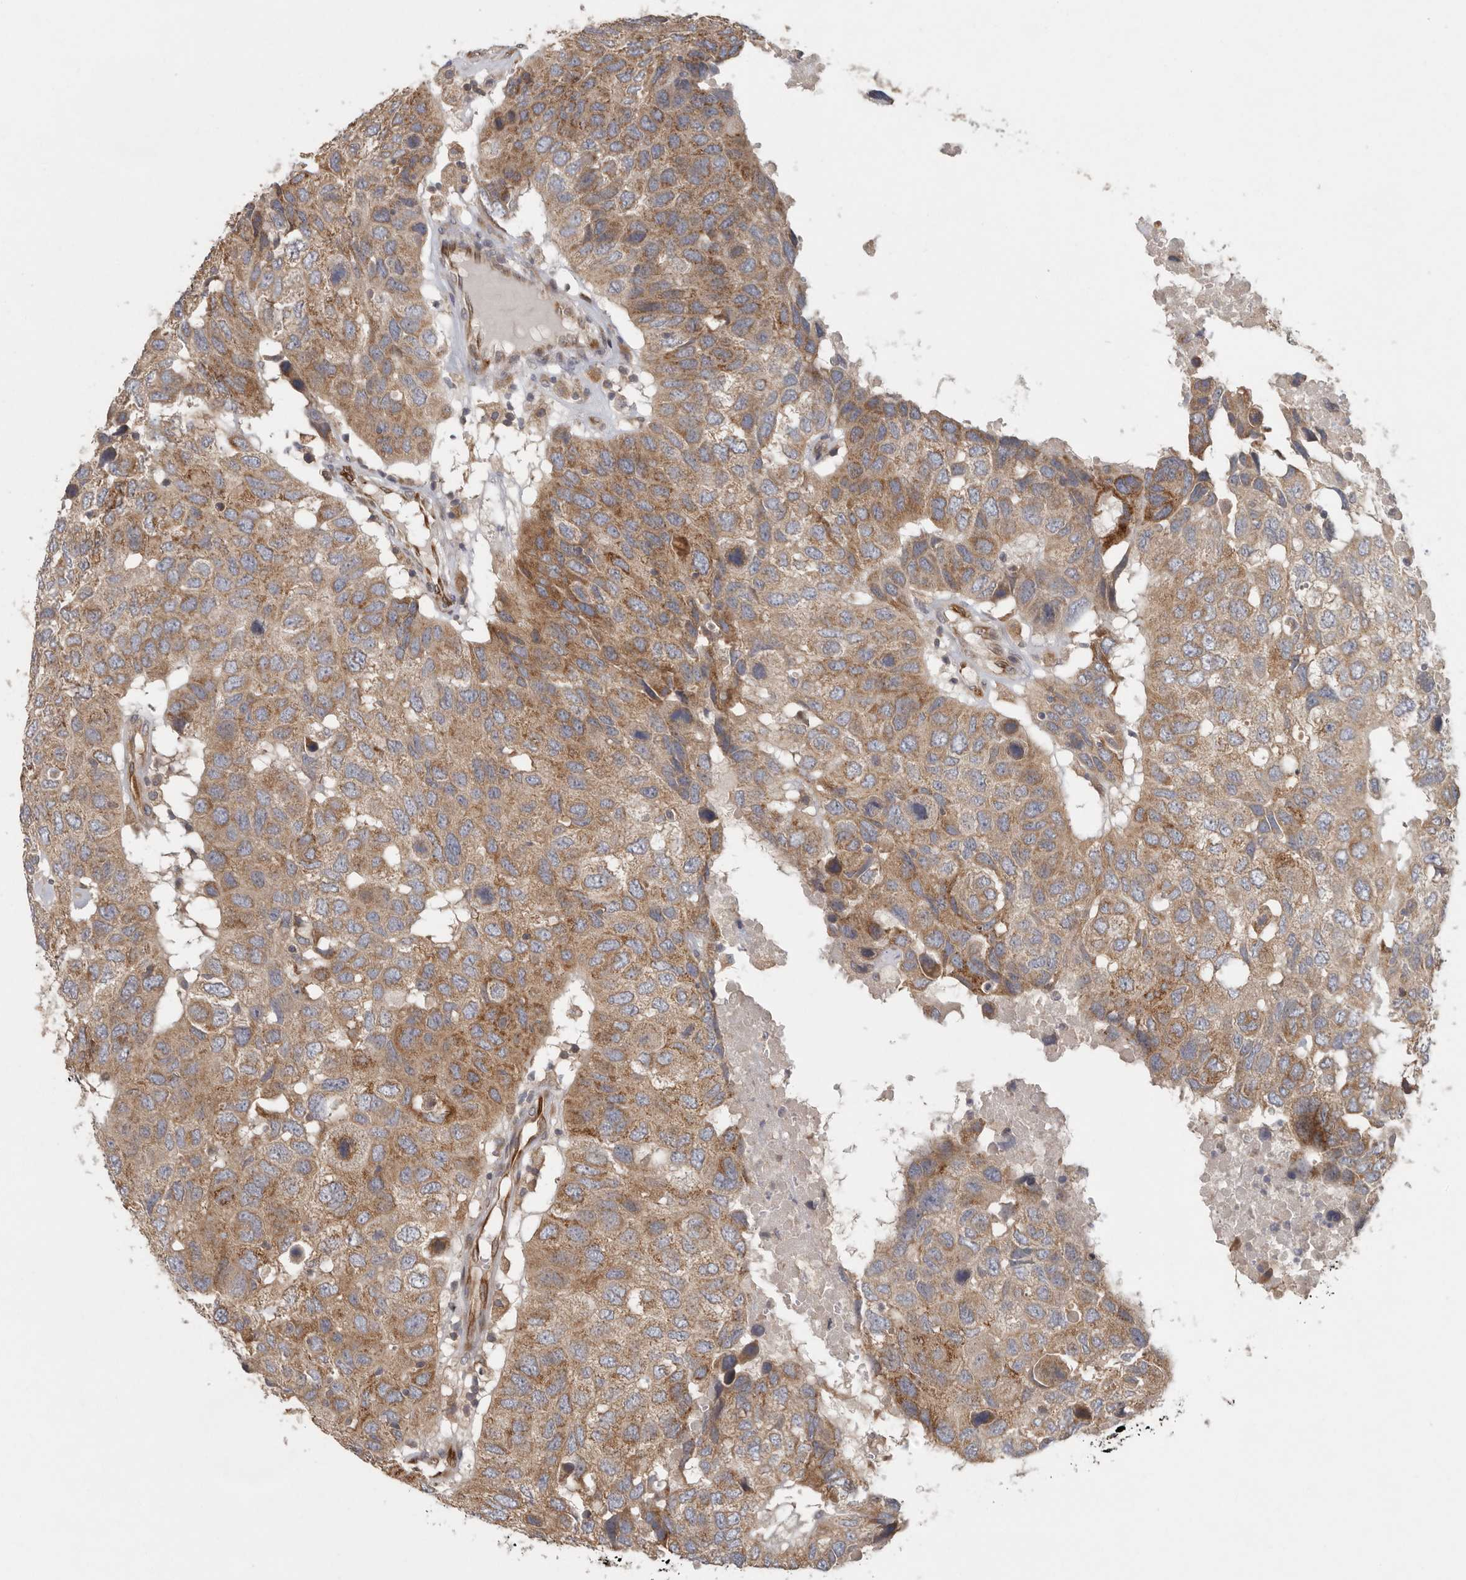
{"staining": {"intensity": "moderate", "quantity": ">75%", "location": "cytoplasmic/membranous"}, "tissue": "head and neck cancer", "cell_type": "Tumor cells", "image_type": "cancer", "snomed": [{"axis": "morphology", "description": "Squamous cell carcinoma, NOS"}, {"axis": "topography", "description": "Head-Neck"}], "caption": "Tumor cells show medium levels of moderate cytoplasmic/membranous expression in approximately >75% of cells in head and neck cancer.", "gene": "BCAP29", "patient": {"sex": "male", "age": 66}}